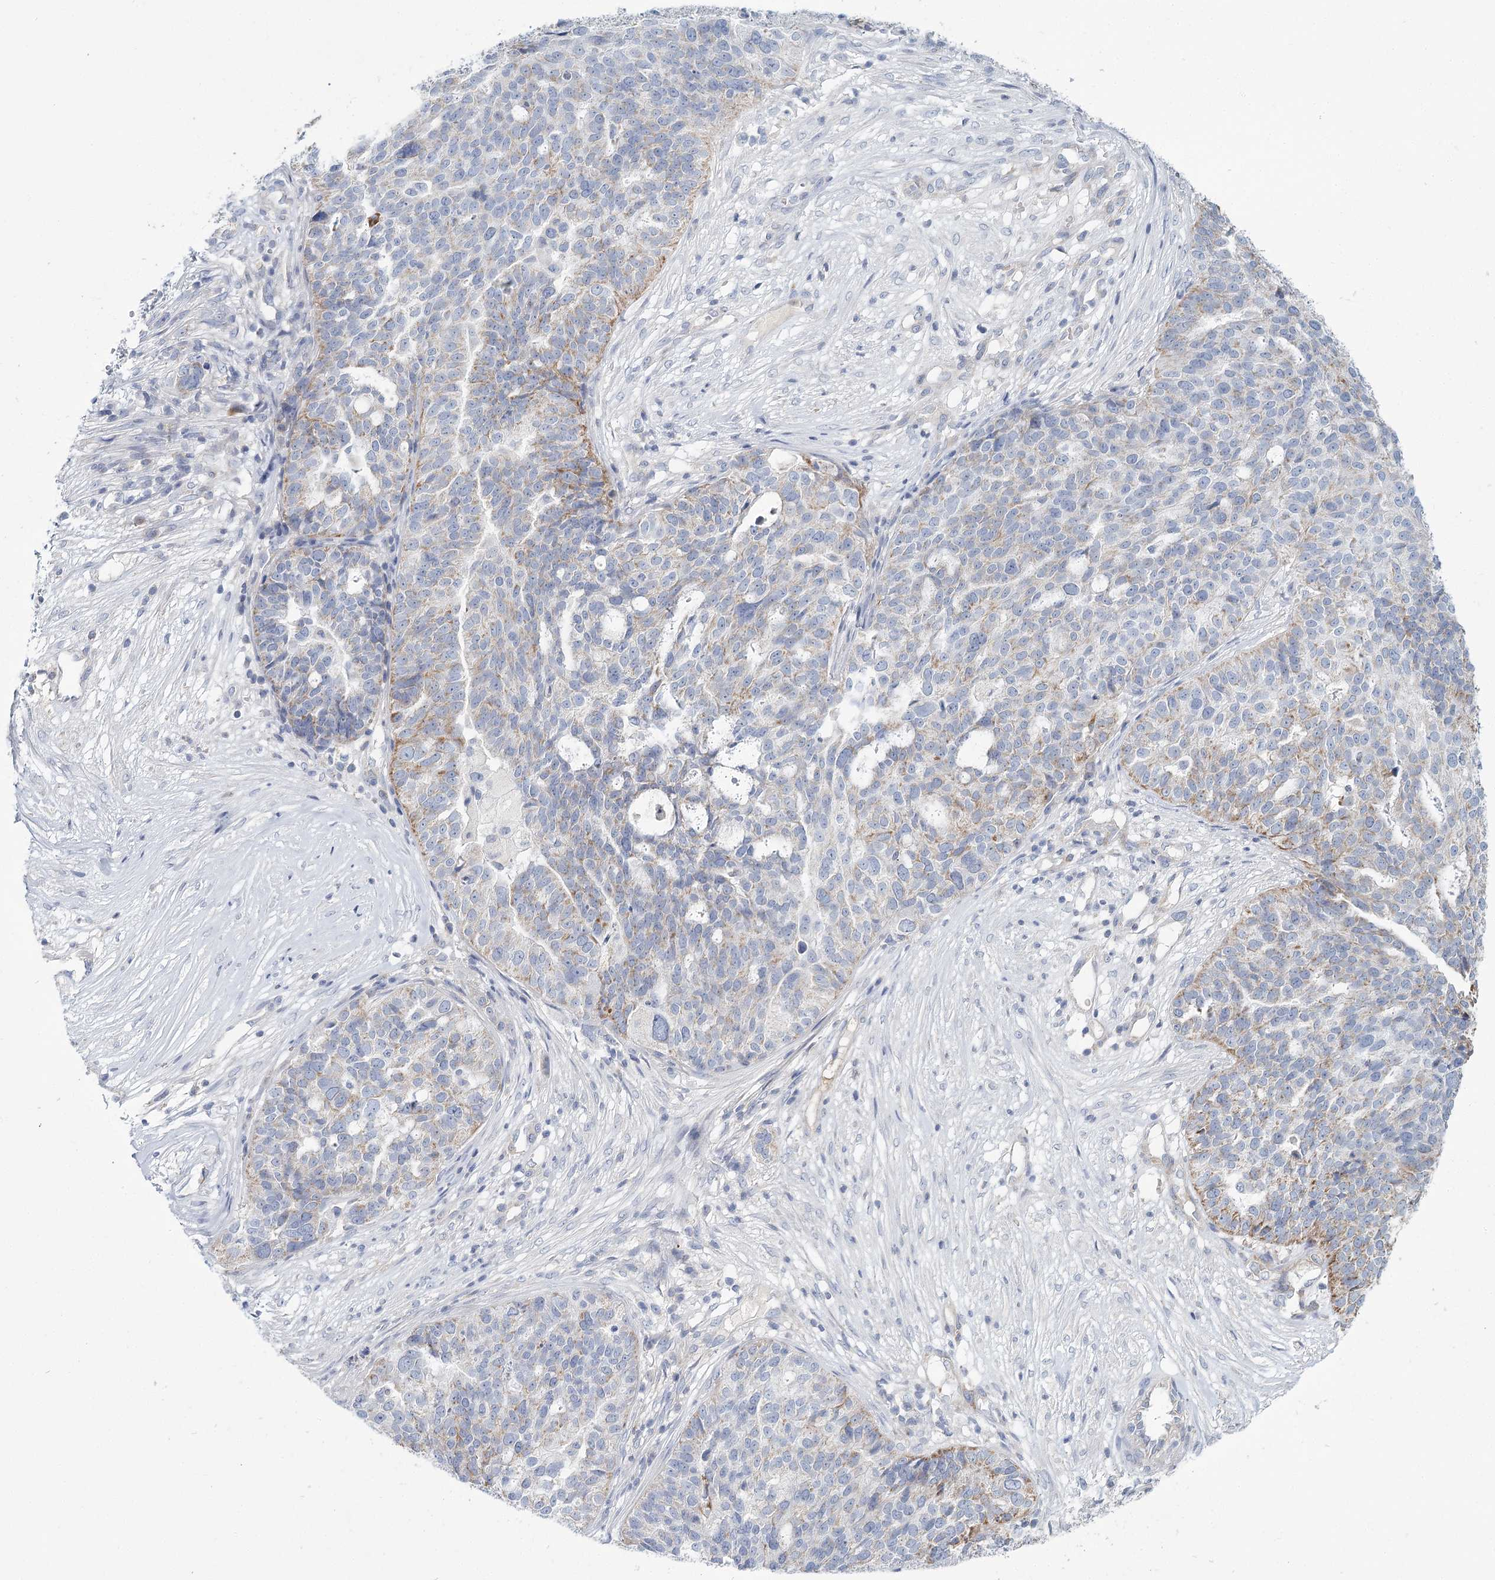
{"staining": {"intensity": "moderate", "quantity": "<25%", "location": "cytoplasmic/membranous"}, "tissue": "ovarian cancer", "cell_type": "Tumor cells", "image_type": "cancer", "snomed": [{"axis": "morphology", "description": "Cystadenocarcinoma, serous, NOS"}, {"axis": "topography", "description": "Ovary"}], "caption": "Ovarian cancer (serous cystadenocarcinoma) stained with a protein marker shows moderate staining in tumor cells.", "gene": "ARHGAP44", "patient": {"sex": "female", "age": 59}}